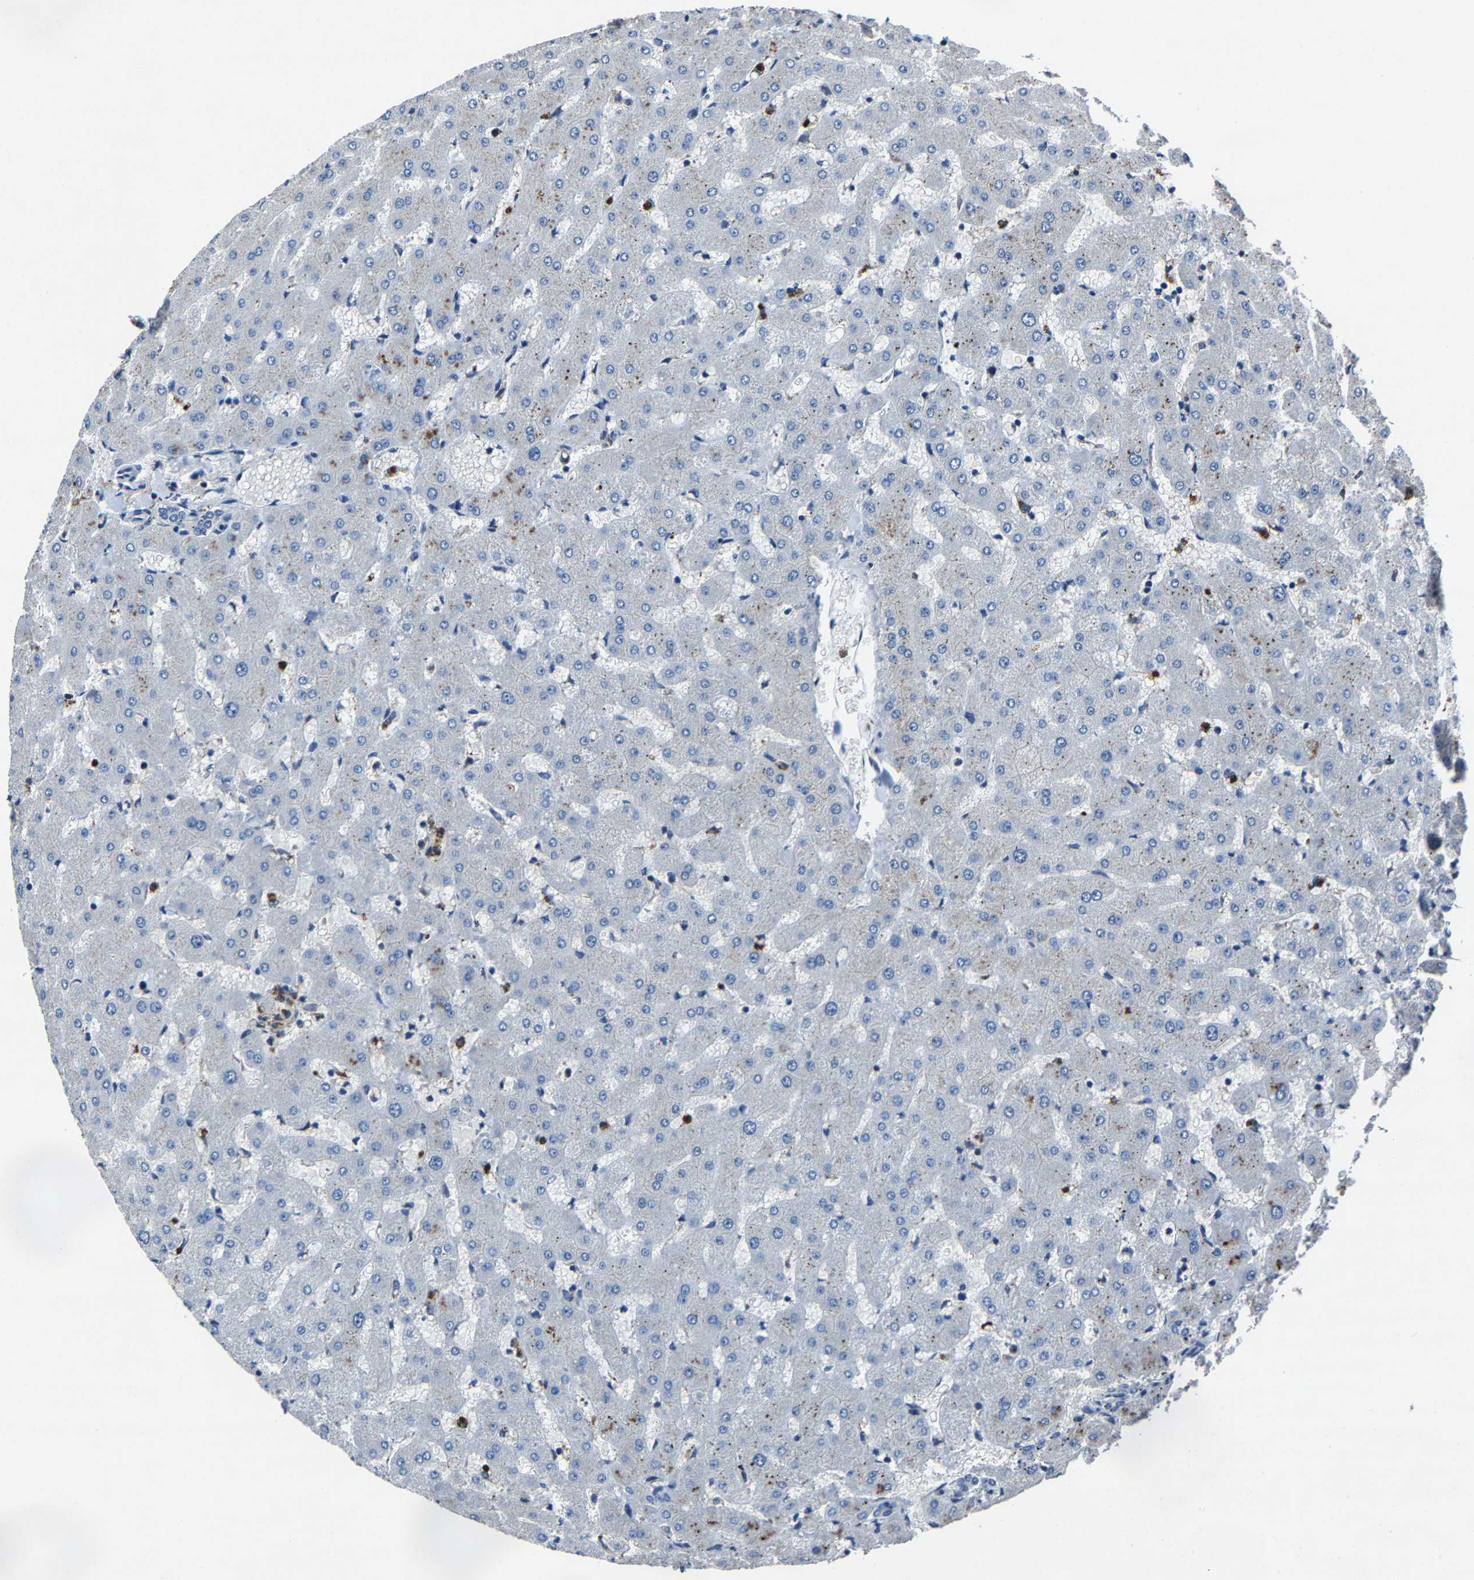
{"staining": {"intensity": "negative", "quantity": "none", "location": "none"}, "tissue": "liver", "cell_type": "Cholangiocytes", "image_type": "normal", "snomed": [{"axis": "morphology", "description": "Normal tissue, NOS"}, {"axis": "topography", "description": "Liver"}], "caption": "Protein analysis of unremarkable liver reveals no significant expression in cholangiocytes.", "gene": "PCNX2", "patient": {"sex": "female", "age": 63}}